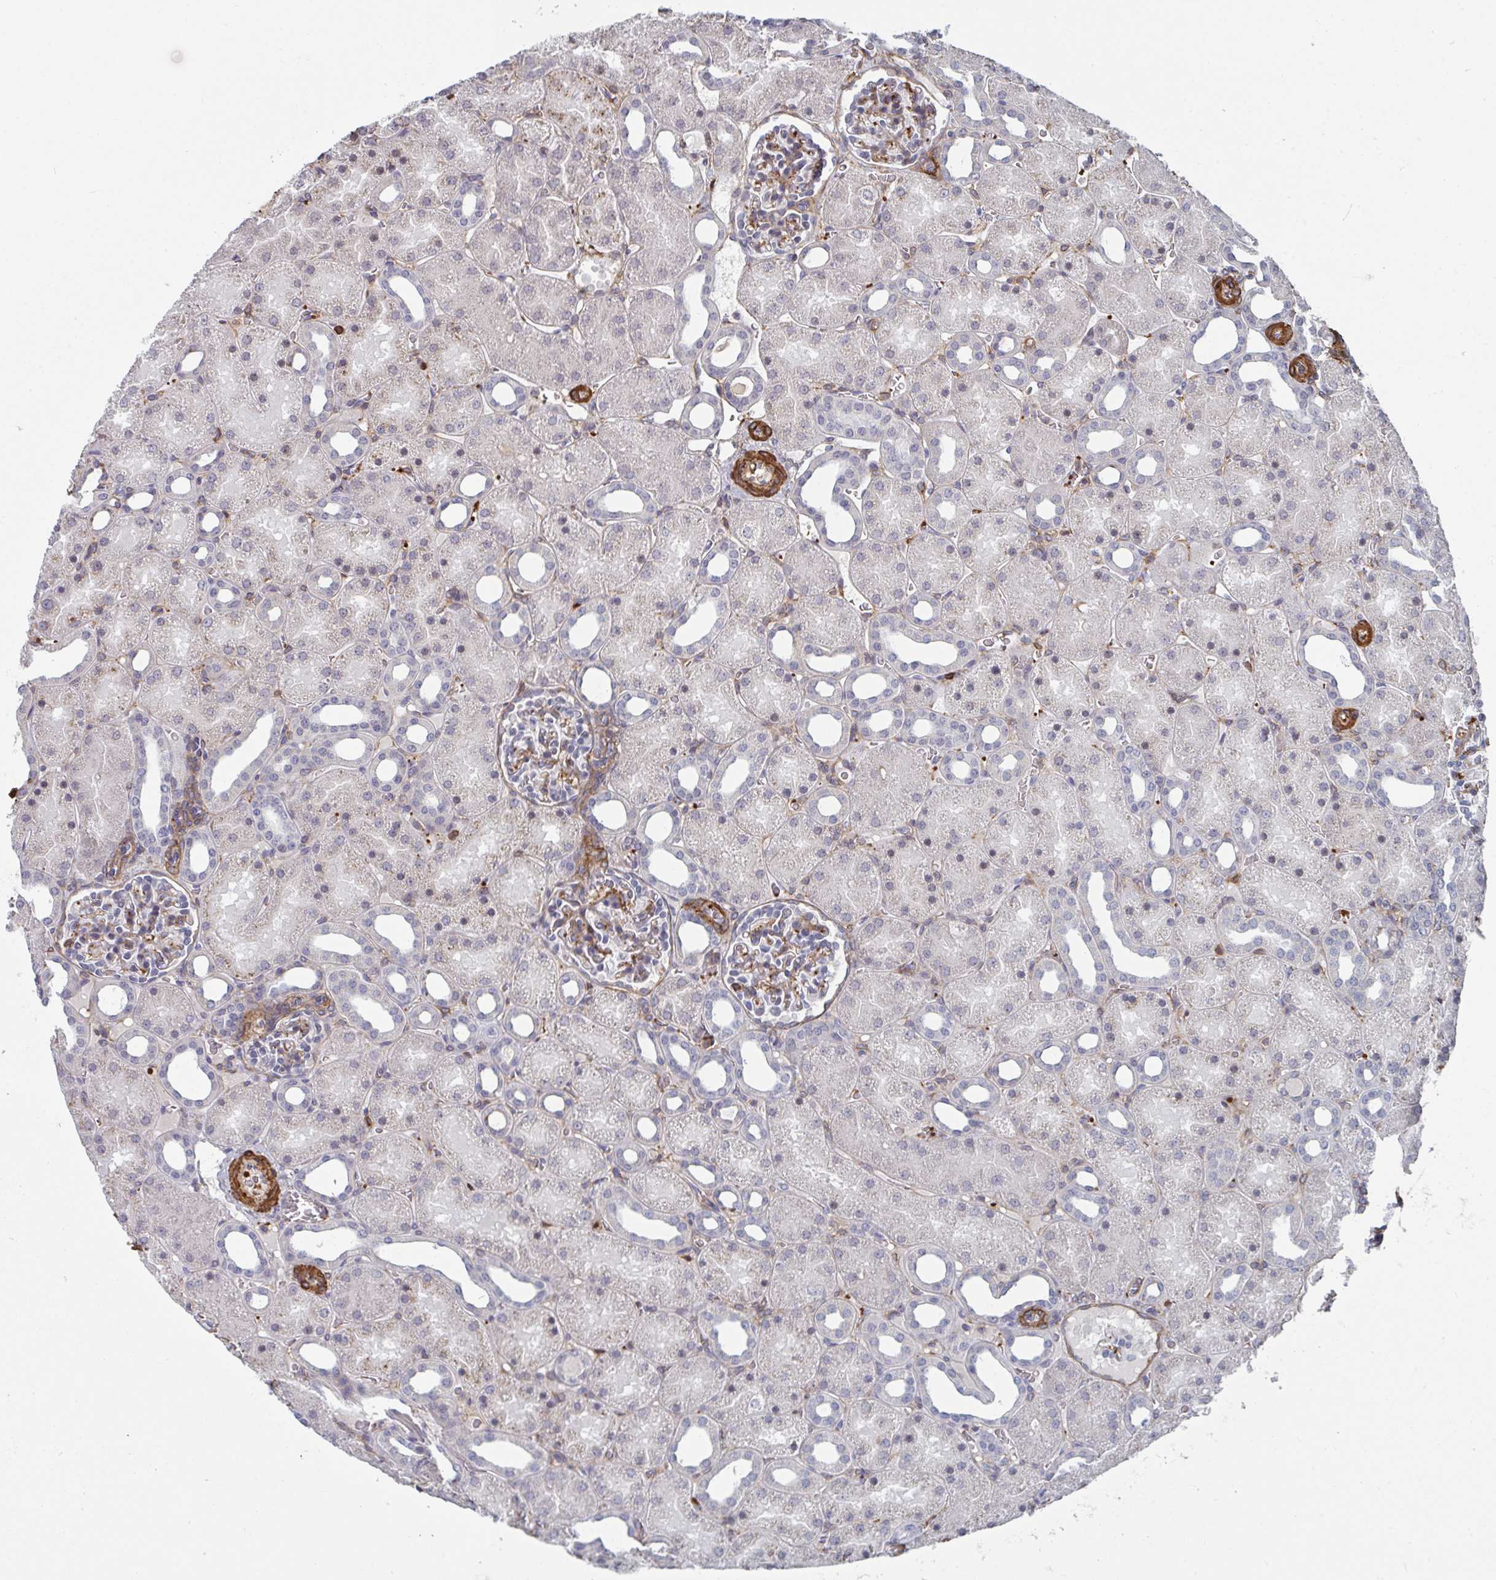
{"staining": {"intensity": "moderate", "quantity": "25%-75%", "location": "cytoplasmic/membranous"}, "tissue": "kidney", "cell_type": "Cells in glomeruli", "image_type": "normal", "snomed": [{"axis": "morphology", "description": "Normal tissue, NOS"}, {"axis": "topography", "description": "Kidney"}], "caption": "This photomicrograph shows immunohistochemistry (IHC) staining of unremarkable kidney, with medium moderate cytoplasmic/membranous positivity in approximately 25%-75% of cells in glomeruli.", "gene": "NEURL4", "patient": {"sex": "male", "age": 2}}